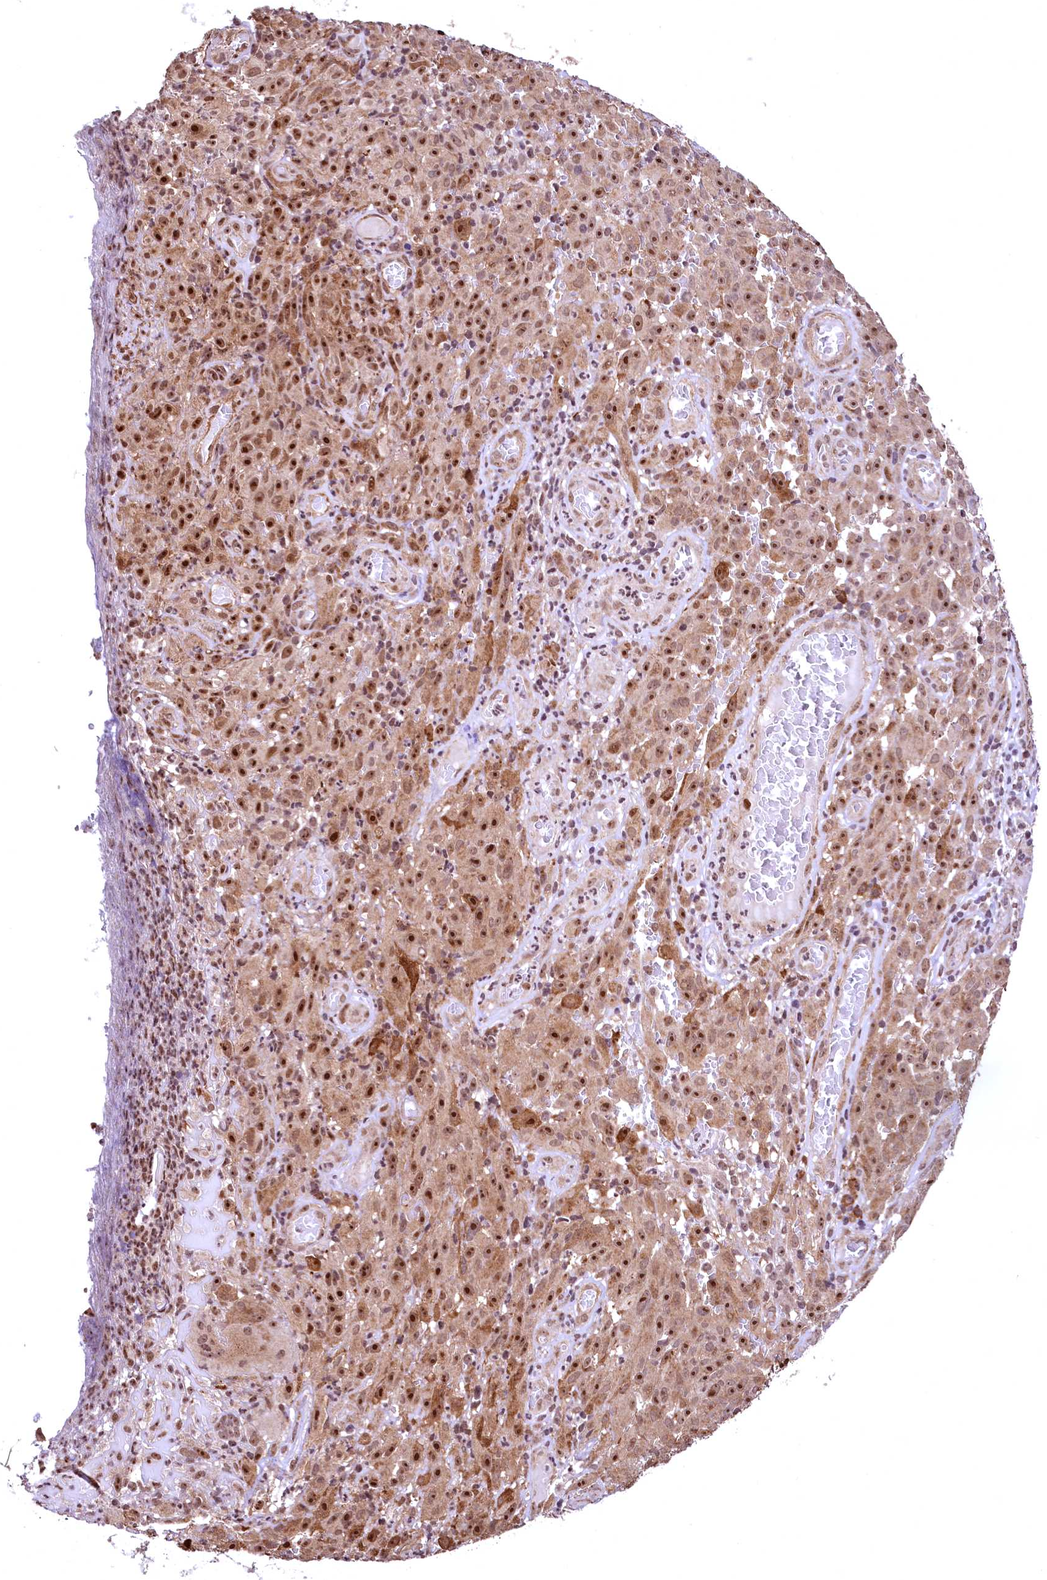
{"staining": {"intensity": "strong", "quantity": ">75%", "location": "nuclear"}, "tissue": "melanoma", "cell_type": "Tumor cells", "image_type": "cancer", "snomed": [{"axis": "morphology", "description": "Malignant melanoma, NOS"}, {"axis": "topography", "description": "Skin"}], "caption": "Protein expression by IHC exhibits strong nuclear staining in about >75% of tumor cells in malignant melanoma.", "gene": "PDS5B", "patient": {"sex": "female", "age": 82}}